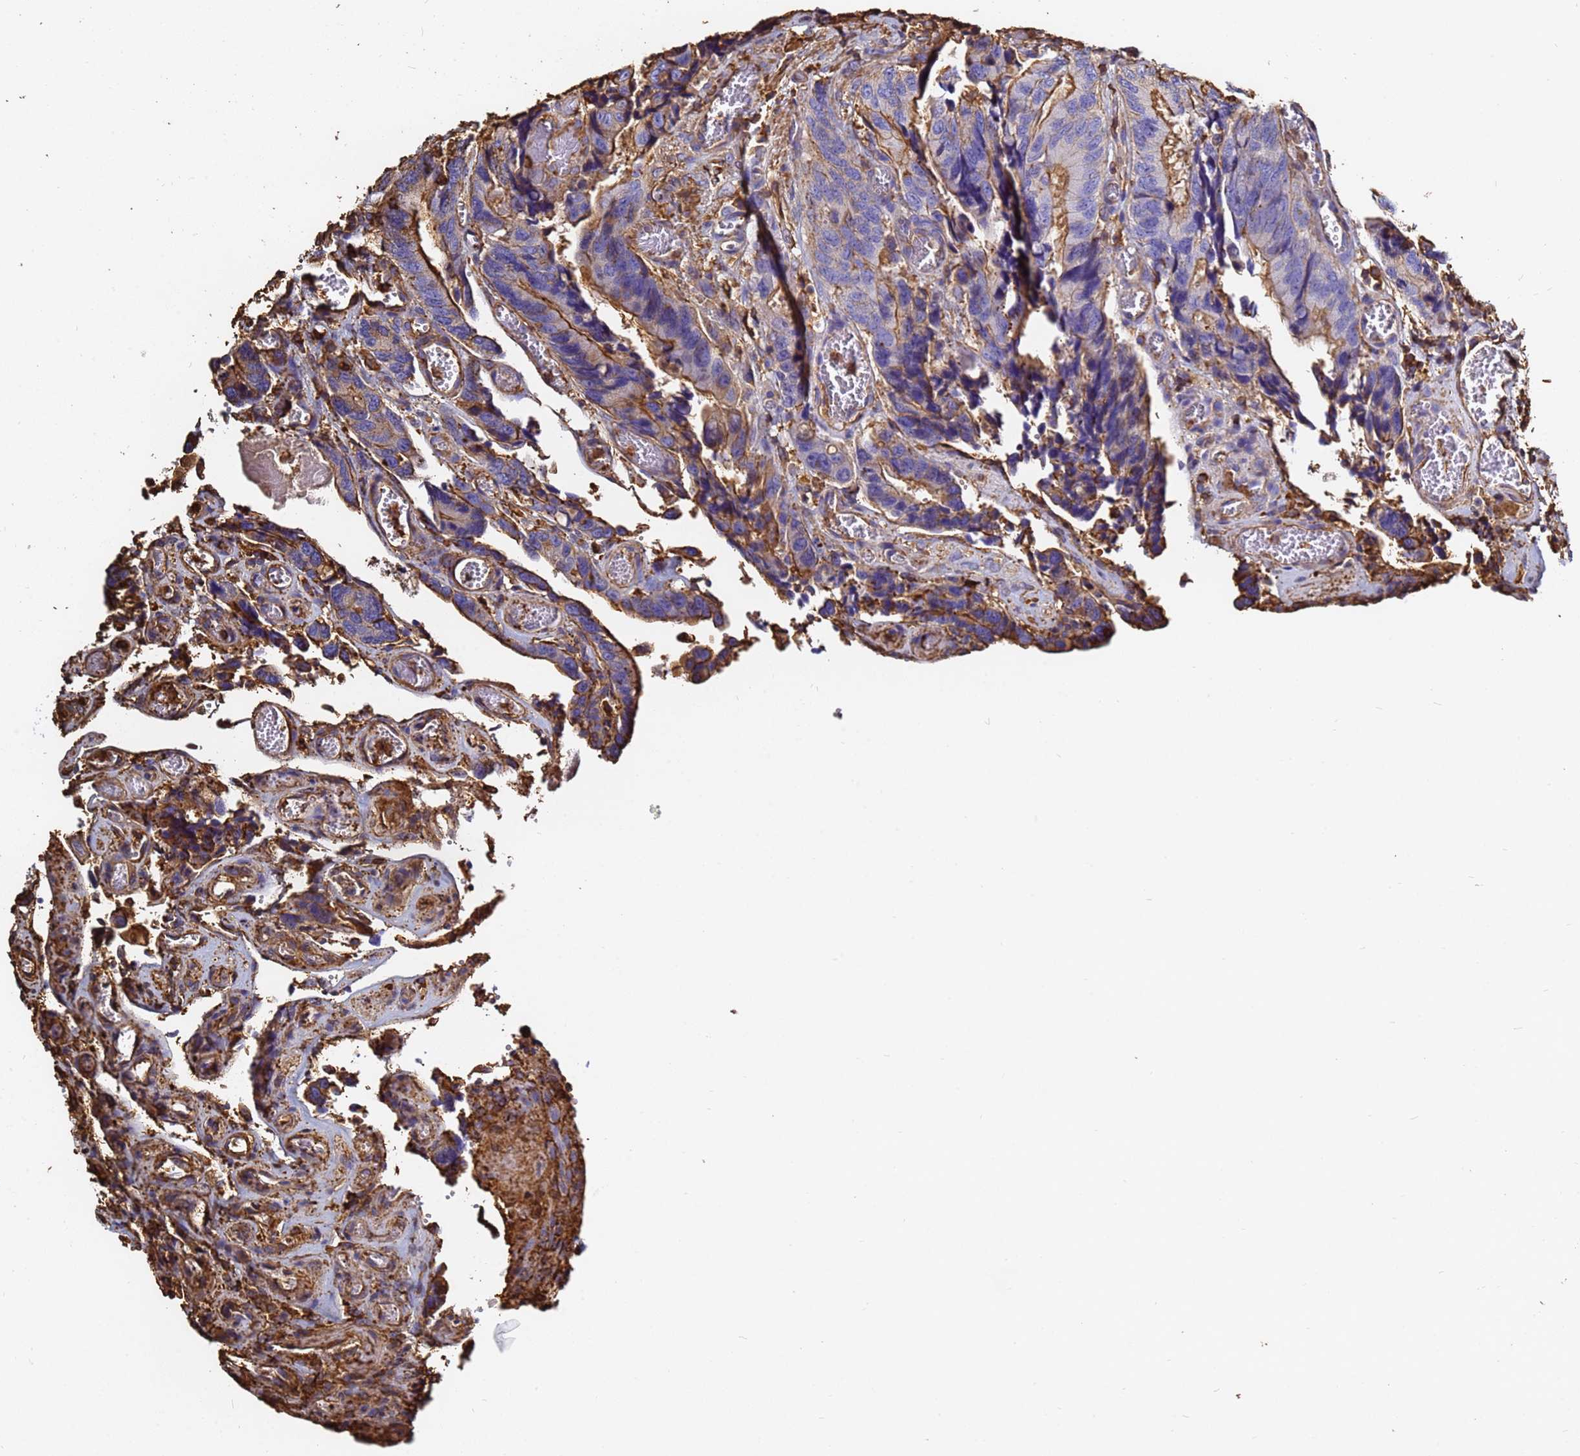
{"staining": {"intensity": "moderate", "quantity": "25%-75%", "location": "cytoplasmic/membranous"}, "tissue": "colorectal cancer", "cell_type": "Tumor cells", "image_type": "cancer", "snomed": [{"axis": "morphology", "description": "Adenocarcinoma, NOS"}, {"axis": "topography", "description": "Colon"}], "caption": "This image exhibits IHC staining of colorectal cancer (adenocarcinoma), with medium moderate cytoplasmic/membranous expression in about 25%-75% of tumor cells.", "gene": "ACTB", "patient": {"sex": "male", "age": 84}}